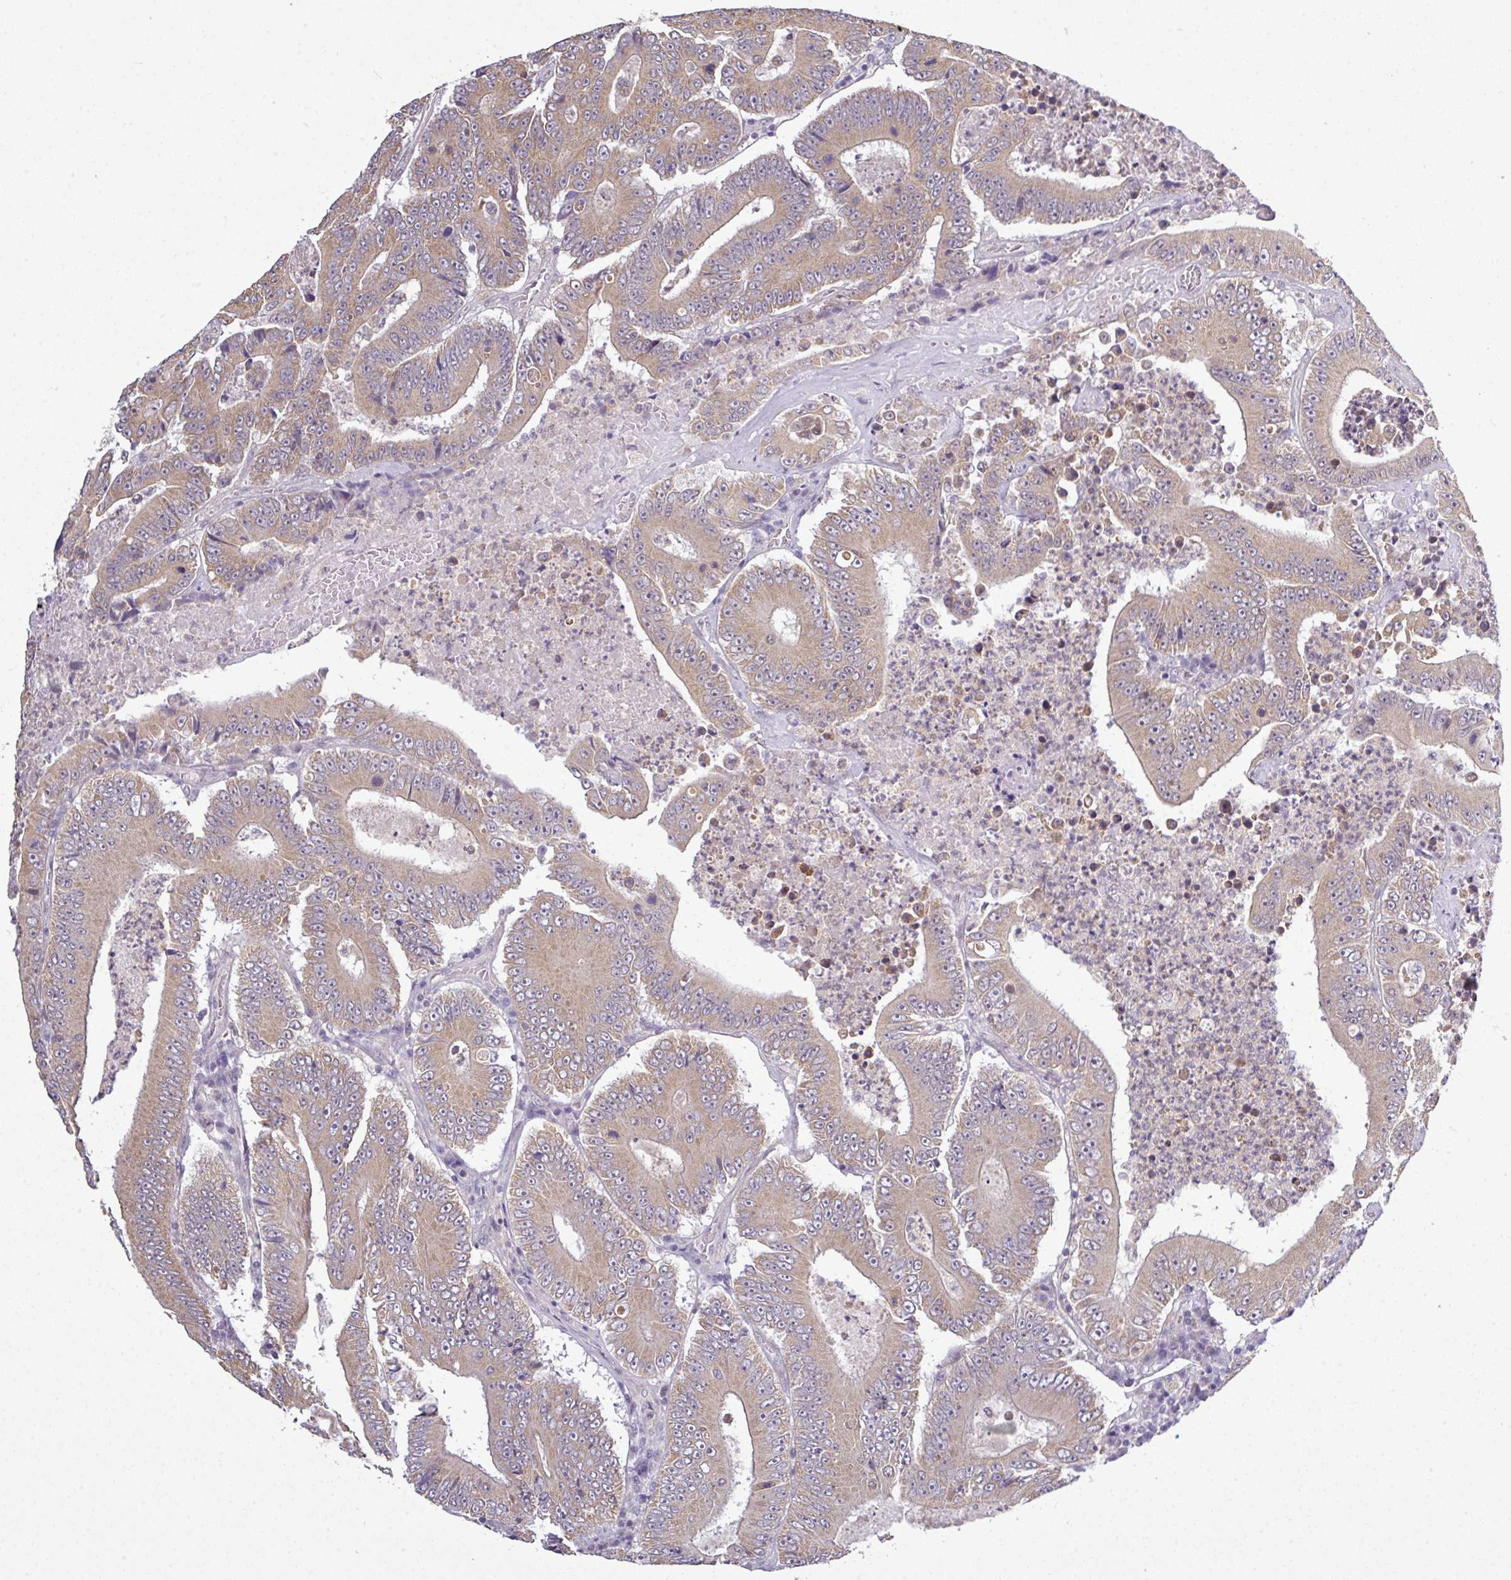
{"staining": {"intensity": "moderate", "quantity": ">75%", "location": "cytoplasmic/membranous"}, "tissue": "colorectal cancer", "cell_type": "Tumor cells", "image_type": "cancer", "snomed": [{"axis": "morphology", "description": "Adenocarcinoma, NOS"}, {"axis": "topography", "description": "Colon"}], "caption": "Colorectal adenocarcinoma was stained to show a protein in brown. There is medium levels of moderate cytoplasmic/membranous expression in approximately >75% of tumor cells. (Brightfield microscopy of DAB IHC at high magnification).", "gene": "ZNF217", "patient": {"sex": "male", "age": 83}}